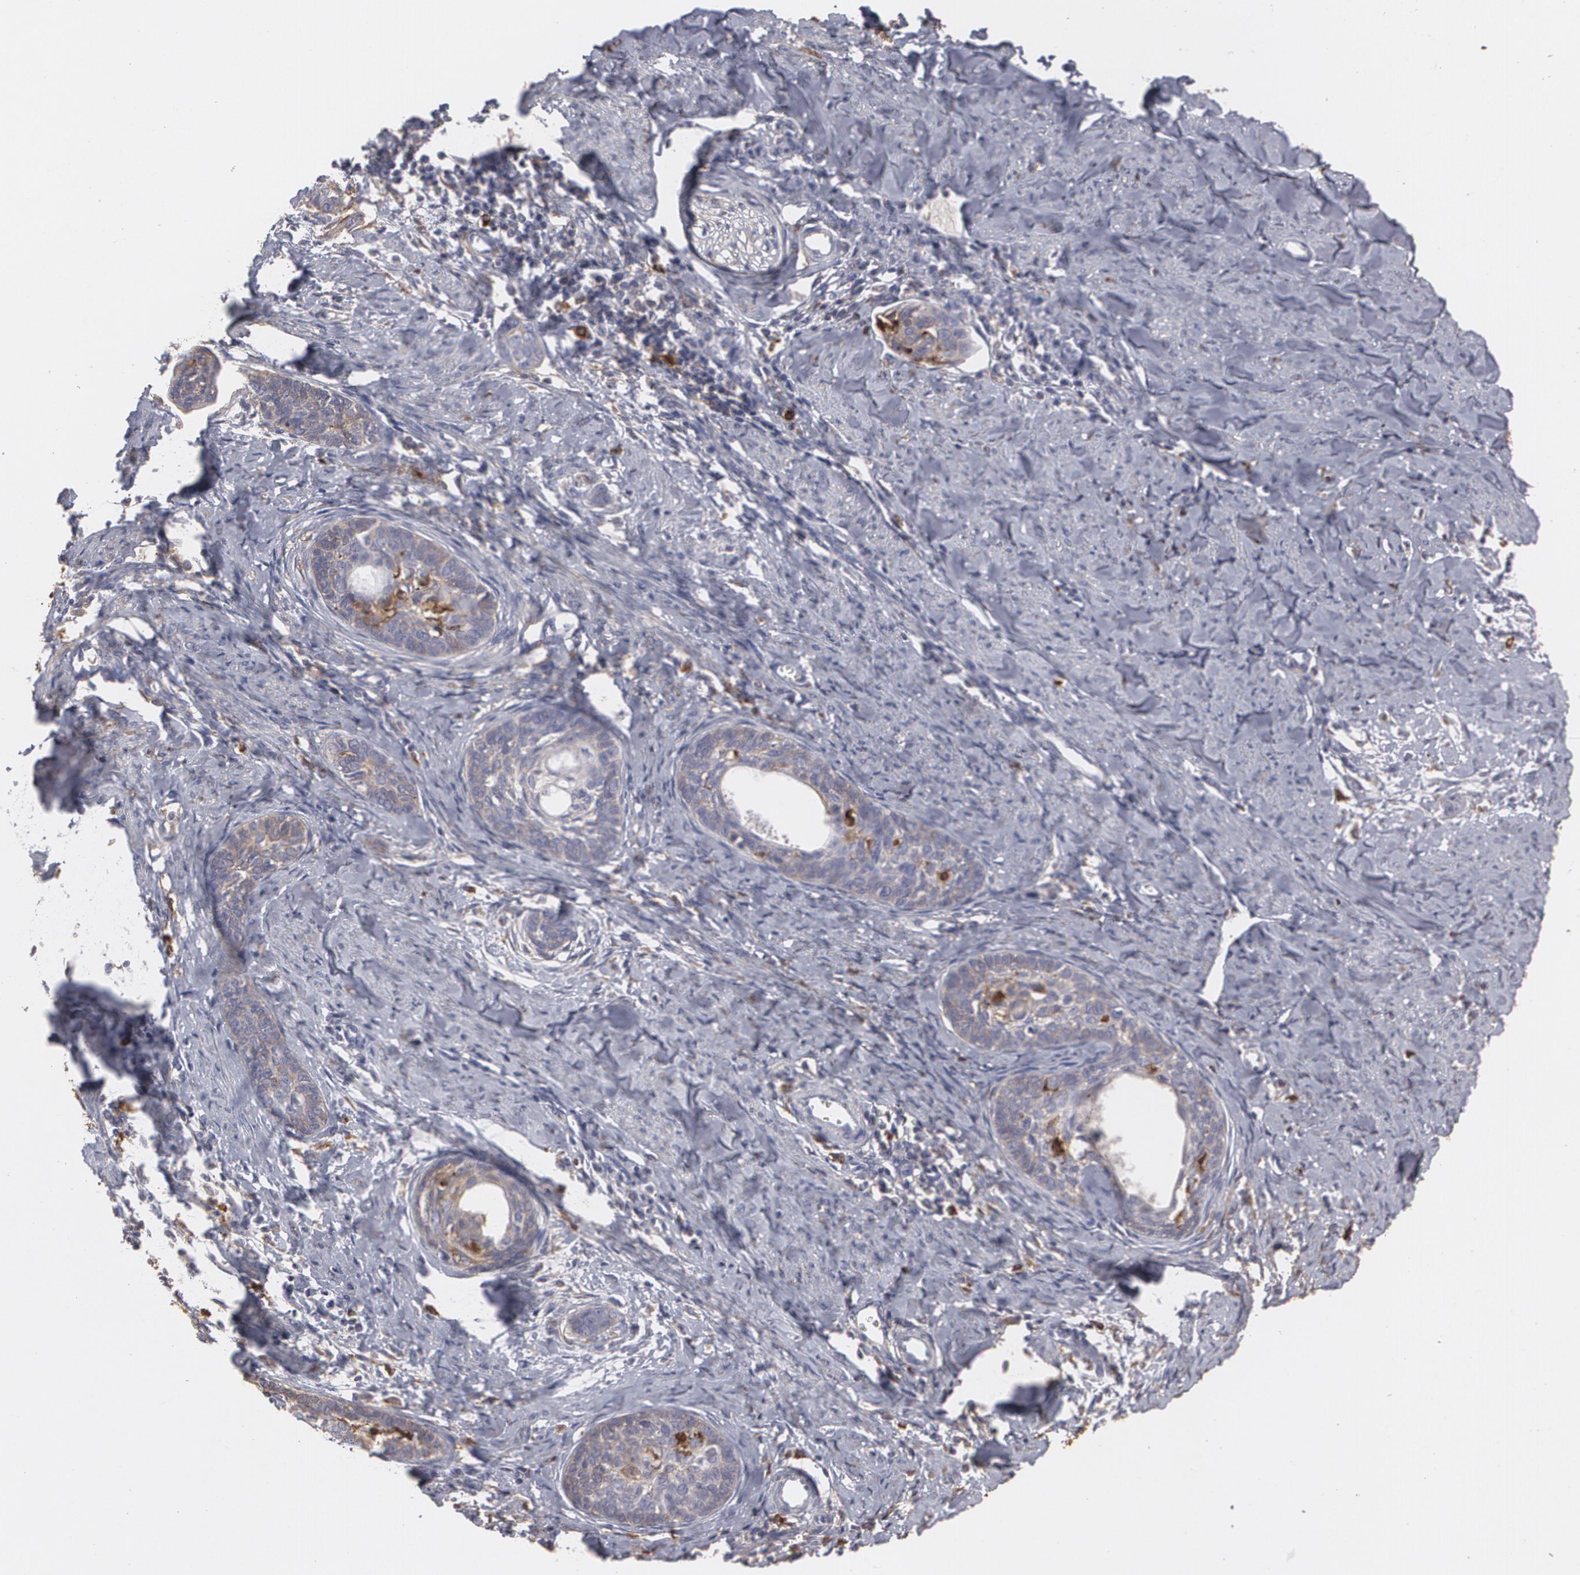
{"staining": {"intensity": "weak", "quantity": "25%-75%", "location": "cytoplasmic/membranous"}, "tissue": "cervical cancer", "cell_type": "Tumor cells", "image_type": "cancer", "snomed": [{"axis": "morphology", "description": "Squamous cell carcinoma, NOS"}, {"axis": "topography", "description": "Cervix"}], "caption": "Protein staining exhibits weak cytoplasmic/membranous expression in about 25%-75% of tumor cells in cervical cancer.", "gene": "ODC1", "patient": {"sex": "female", "age": 33}}